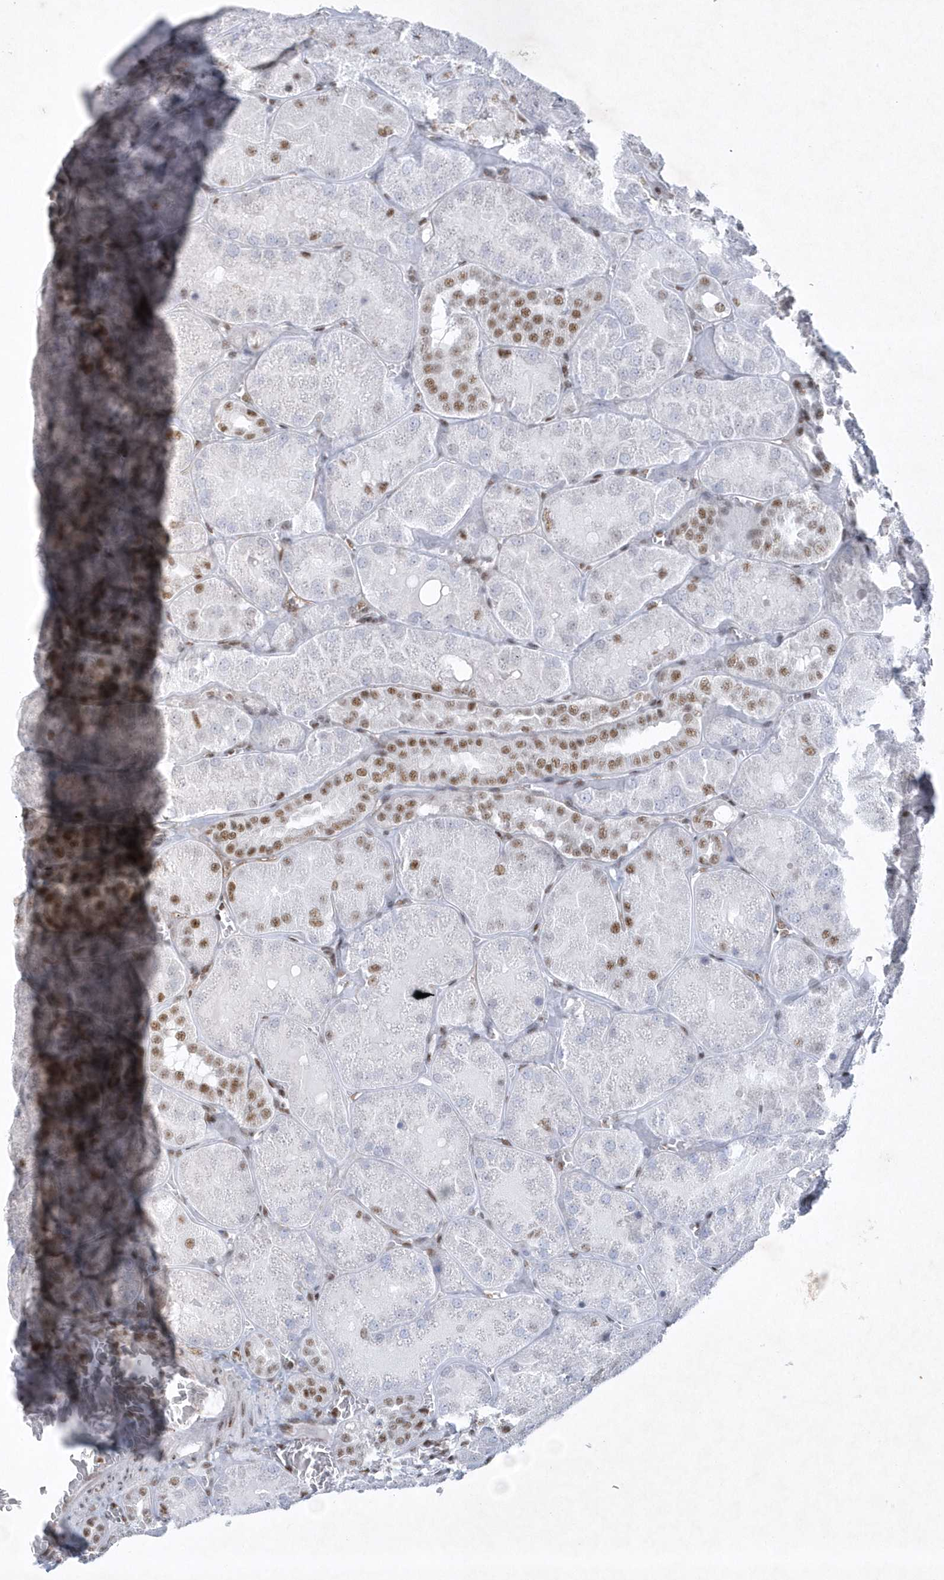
{"staining": {"intensity": "moderate", "quantity": "<25%", "location": "nuclear"}, "tissue": "kidney", "cell_type": "Cells in glomeruli", "image_type": "normal", "snomed": [{"axis": "morphology", "description": "Normal tissue, NOS"}, {"axis": "topography", "description": "Kidney"}], "caption": "The photomicrograph exhibits a brown stain indicating the presence of a protein in the nuclear of cells in glomeruli in kidney. Nuclei are stained in blue.", "gene": "DCLRE1A", "patient": {"sex": "male", "age": 28}}